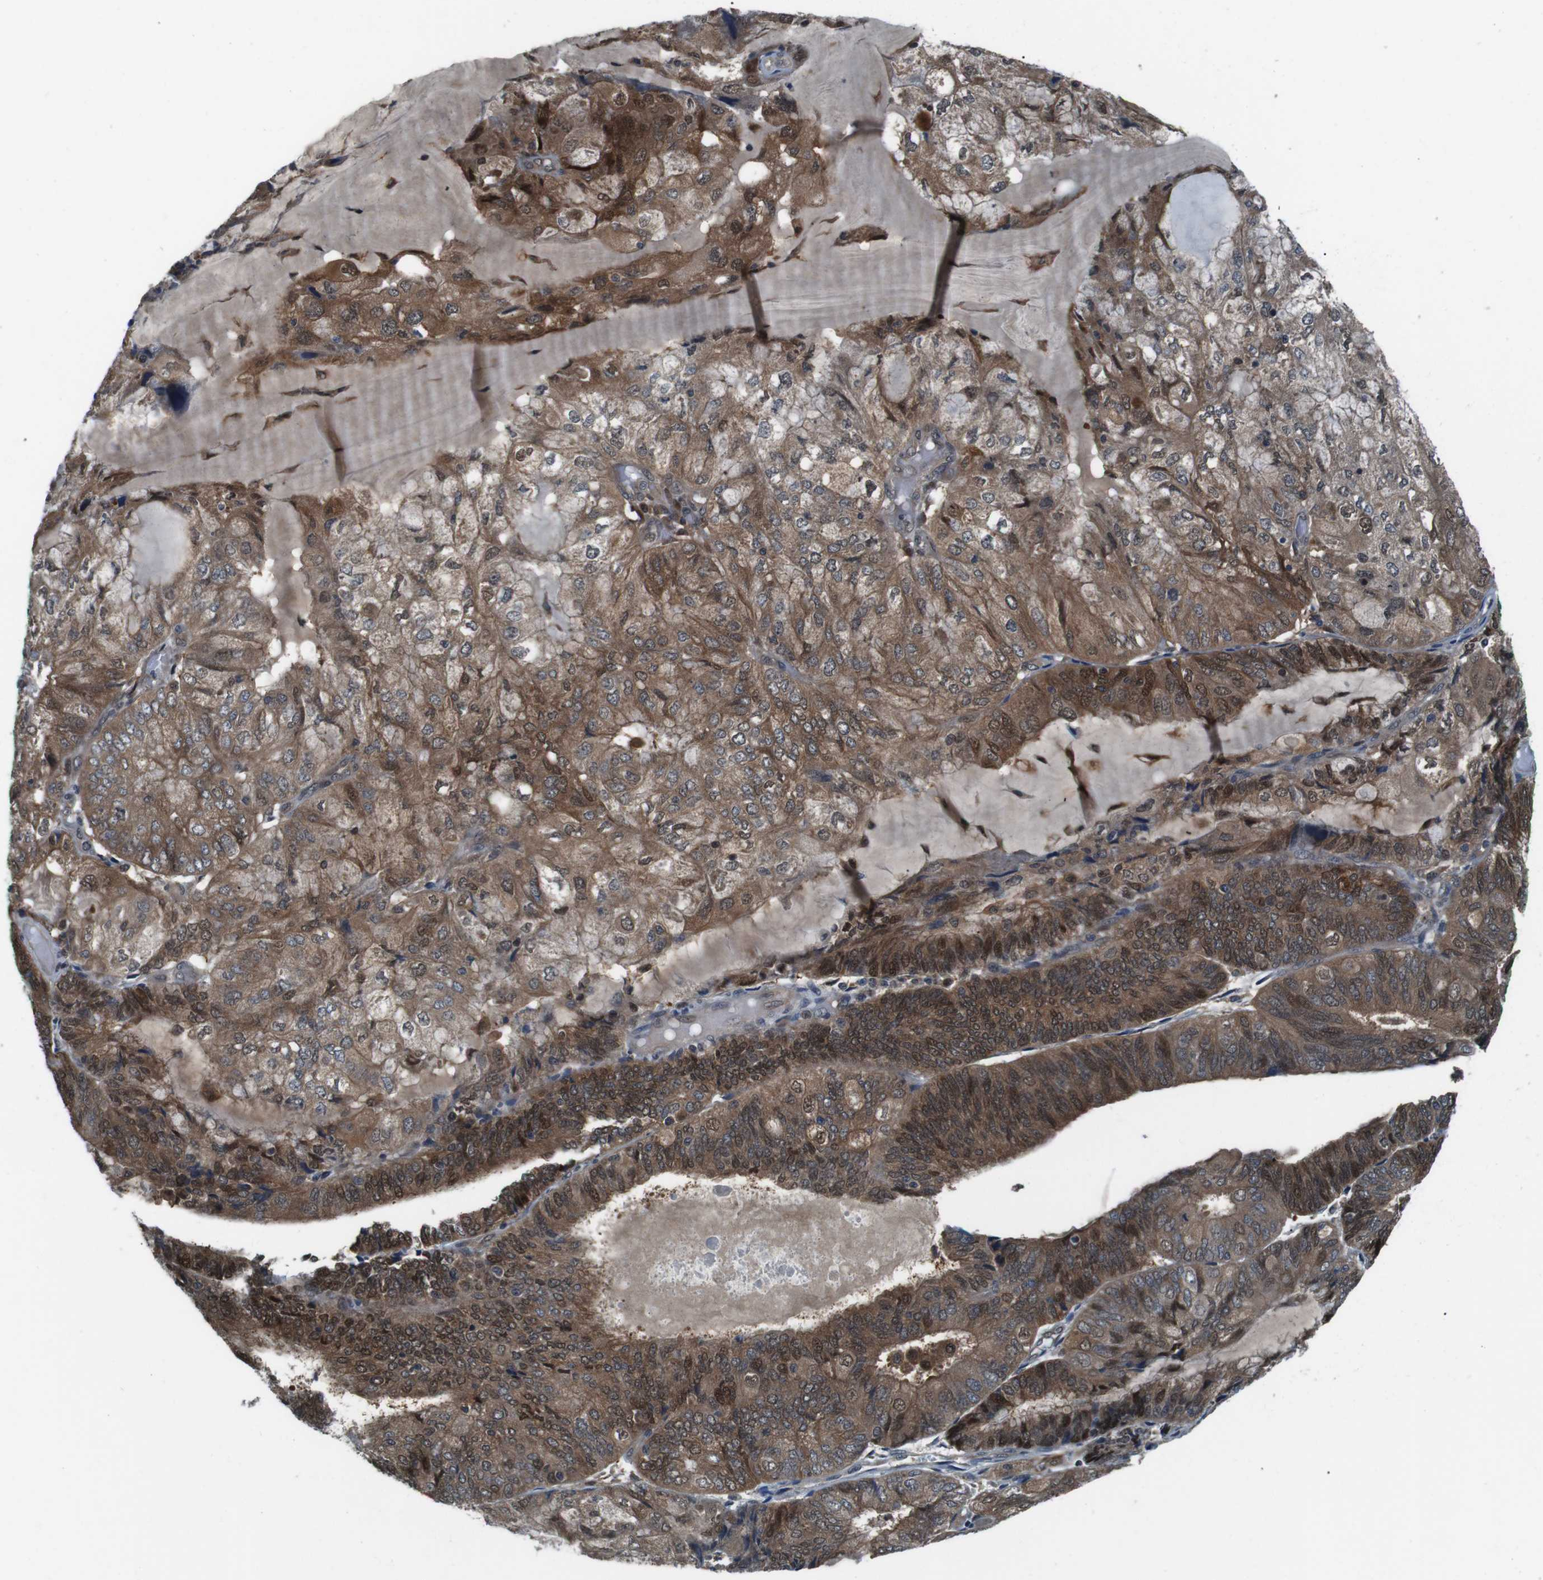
{"staining": {"intensity": "moderate", "quantity": ">75%", "location": "cytoplasmic/membranous,nuclear"}, "tissue": "endometrial cancer", "cell_type": "Tumor cells", "image_type": "cancer", "snomed": [{"axis": "morphology", "description": "Adenocarcinoma, NOS"}, {"axis": "topography", "description": "Endometrium"}], "caption": "Immunohistochemistry image of neoplastic tissue: endometrial adenocarcinoma stained using IHC displays medium levels of moderate protein expression localized specifically in the cytoplasmic/membranous and nuclear of tumor cells, appearing as a cytoplasmic/membranous and nuclear brown color.", "gene": "LRP5", "patient": {"sex": "female", "age": 81}}